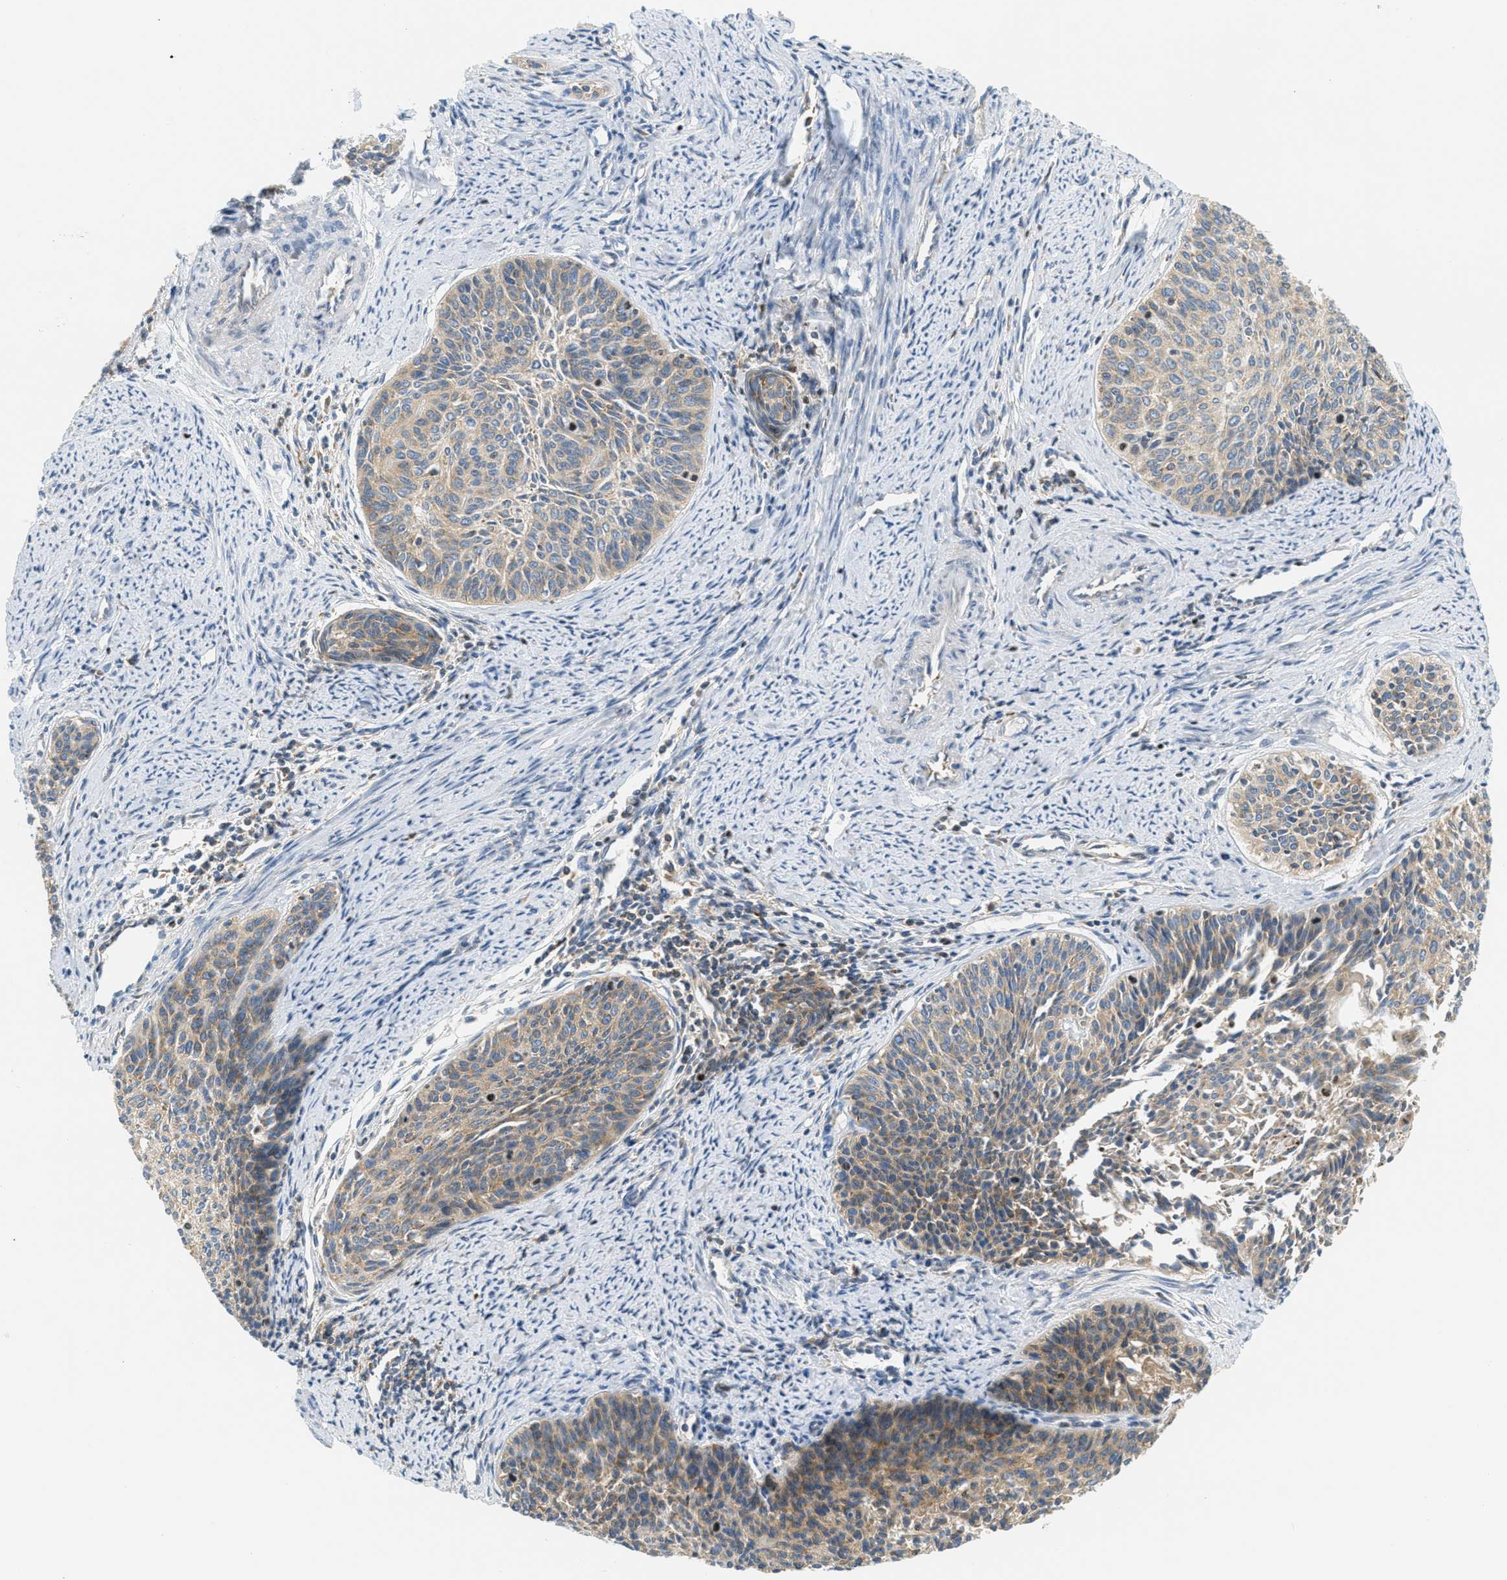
{"staining": {"intensity": "weak", "quantity": ">75%", "location": "cytoplasmic/membranous"}, "tissue": "cervical cancer", "cell_type": "Tumor cells", "image_type": "cancer", "snomed": [{"axis": "morphology", "description": "Squamous cell carcinoma, NOS"}, {"axis": "topography", "description": "Cervix"}], "caption": "Protein staining demonstrates weak cytoplasmic/membranous positivity in about >75% of tumor cells in cervical cancer. (brown staining indicates protein expression, while blue staining denotes nuclei).", "gene": "ABCF1", "patient": {"sex": "female", "age": 55}}